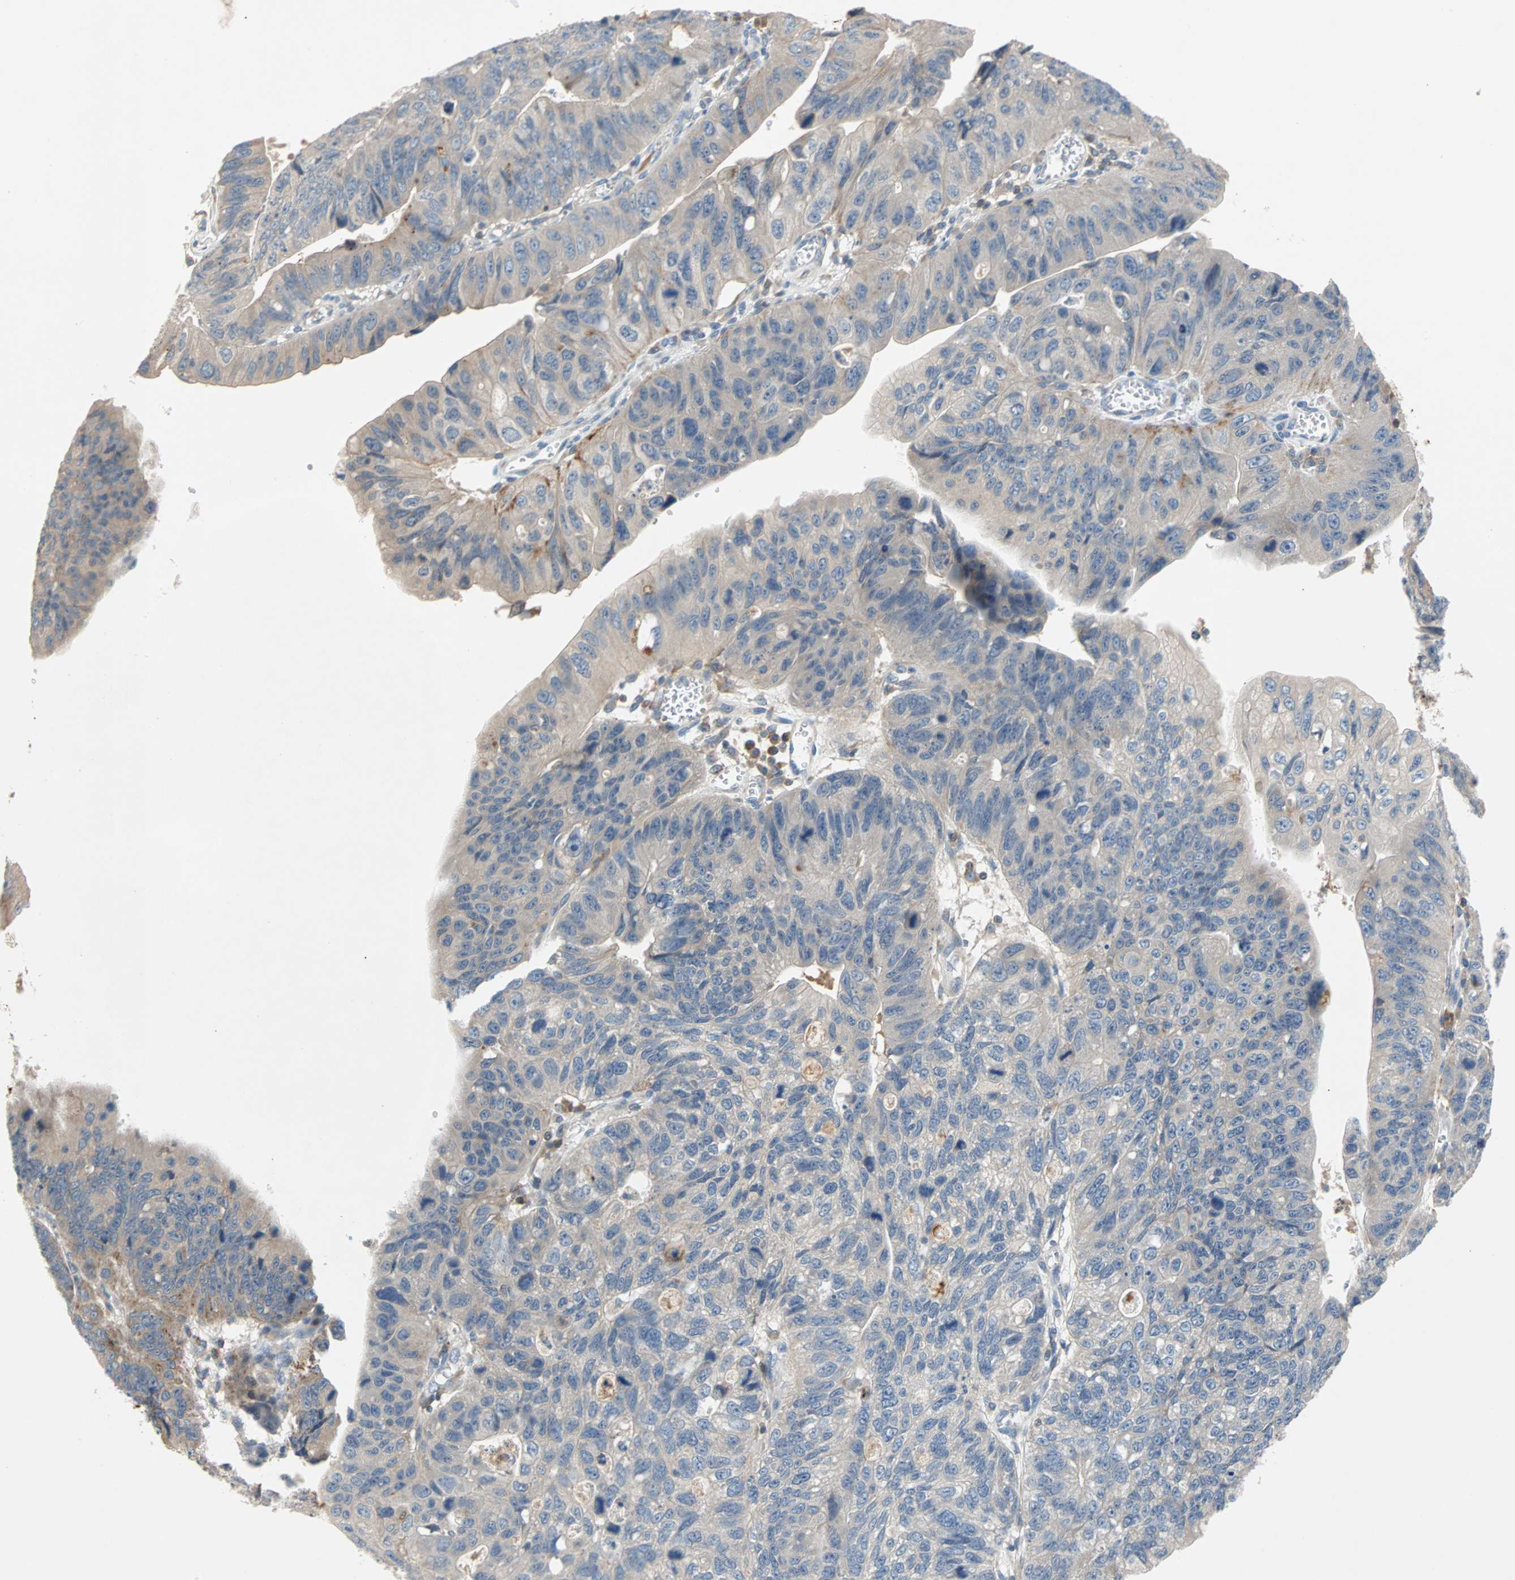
{"staining": {"intensity": "negative", "quantity": "none", "location": "none"}, "tissue": "stomach cancer", "cell_type": "Tumor cells", "image_type": "cancer", "snomed": [{"axis": "morphology", "description": "Adenocarcinoma, NOS"}, {"axis": "topography", "description": "Stomach"}], "caption": "This is an IHC photomicrograph of stomach adenocarcinoma. There is no positivity in tumor cells.", "gene": "MAP4K1", "patient": {"sex": "male", "age": 59}}